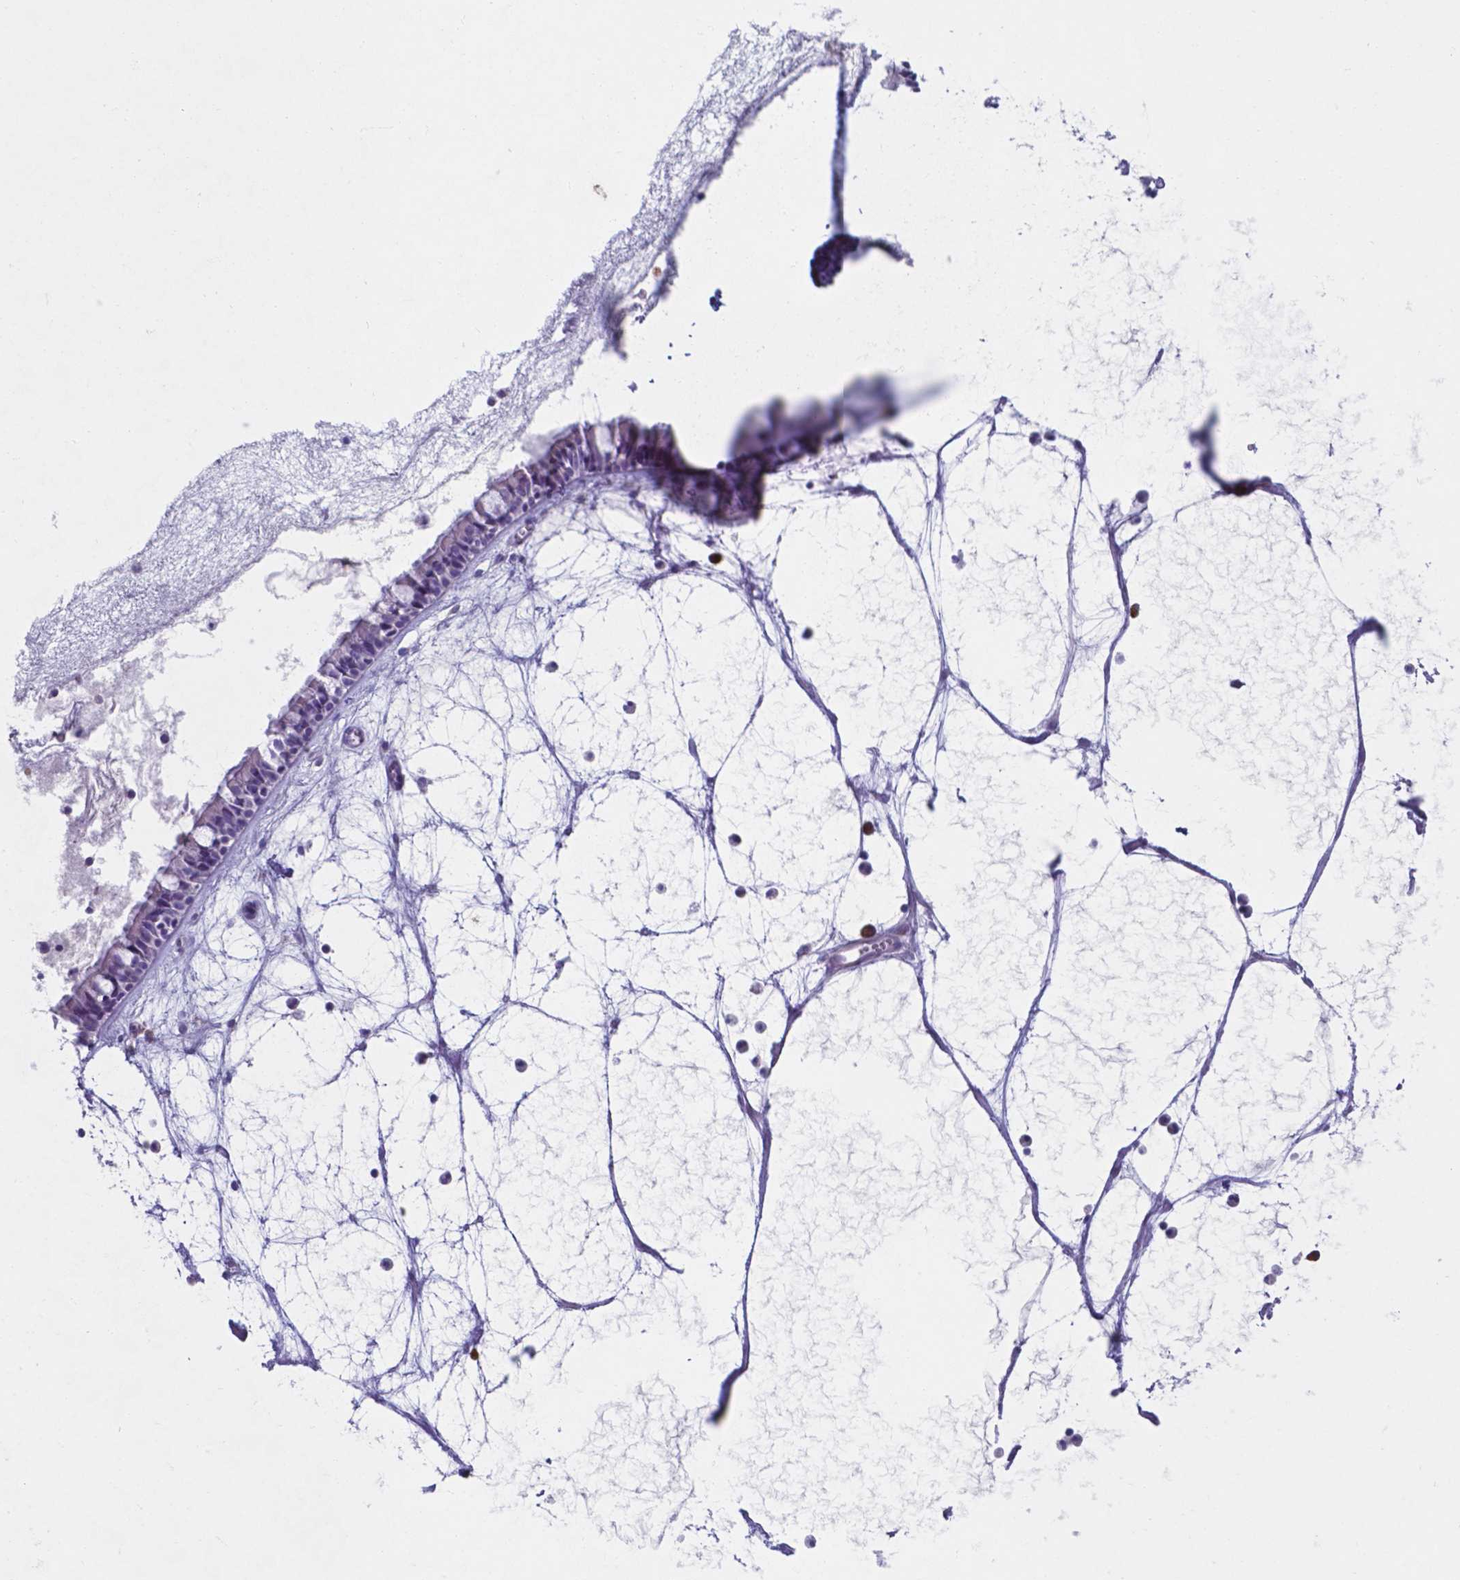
{"staining": {"intensity": "negative", "quantity": "none", "location": "none"}, "tissue": "nasopharynx", "cell_type": "Respiratory epithelial cells", "image_type": "normal", "snomed": [{"axis": "morphology", "description": "Normal tissue, NOS"}, {"axis": "topography", "description": "Nasopharynx"}], "caption": "The image displays no significant positivity in respiratory epithelial cells of nasopharynx. (DAB (3,3'-diaminobenzidine) immunohistochemistry, high magnification).", "gene": "UBE2J1", "patient": {"sex": "male", "age": 31}}